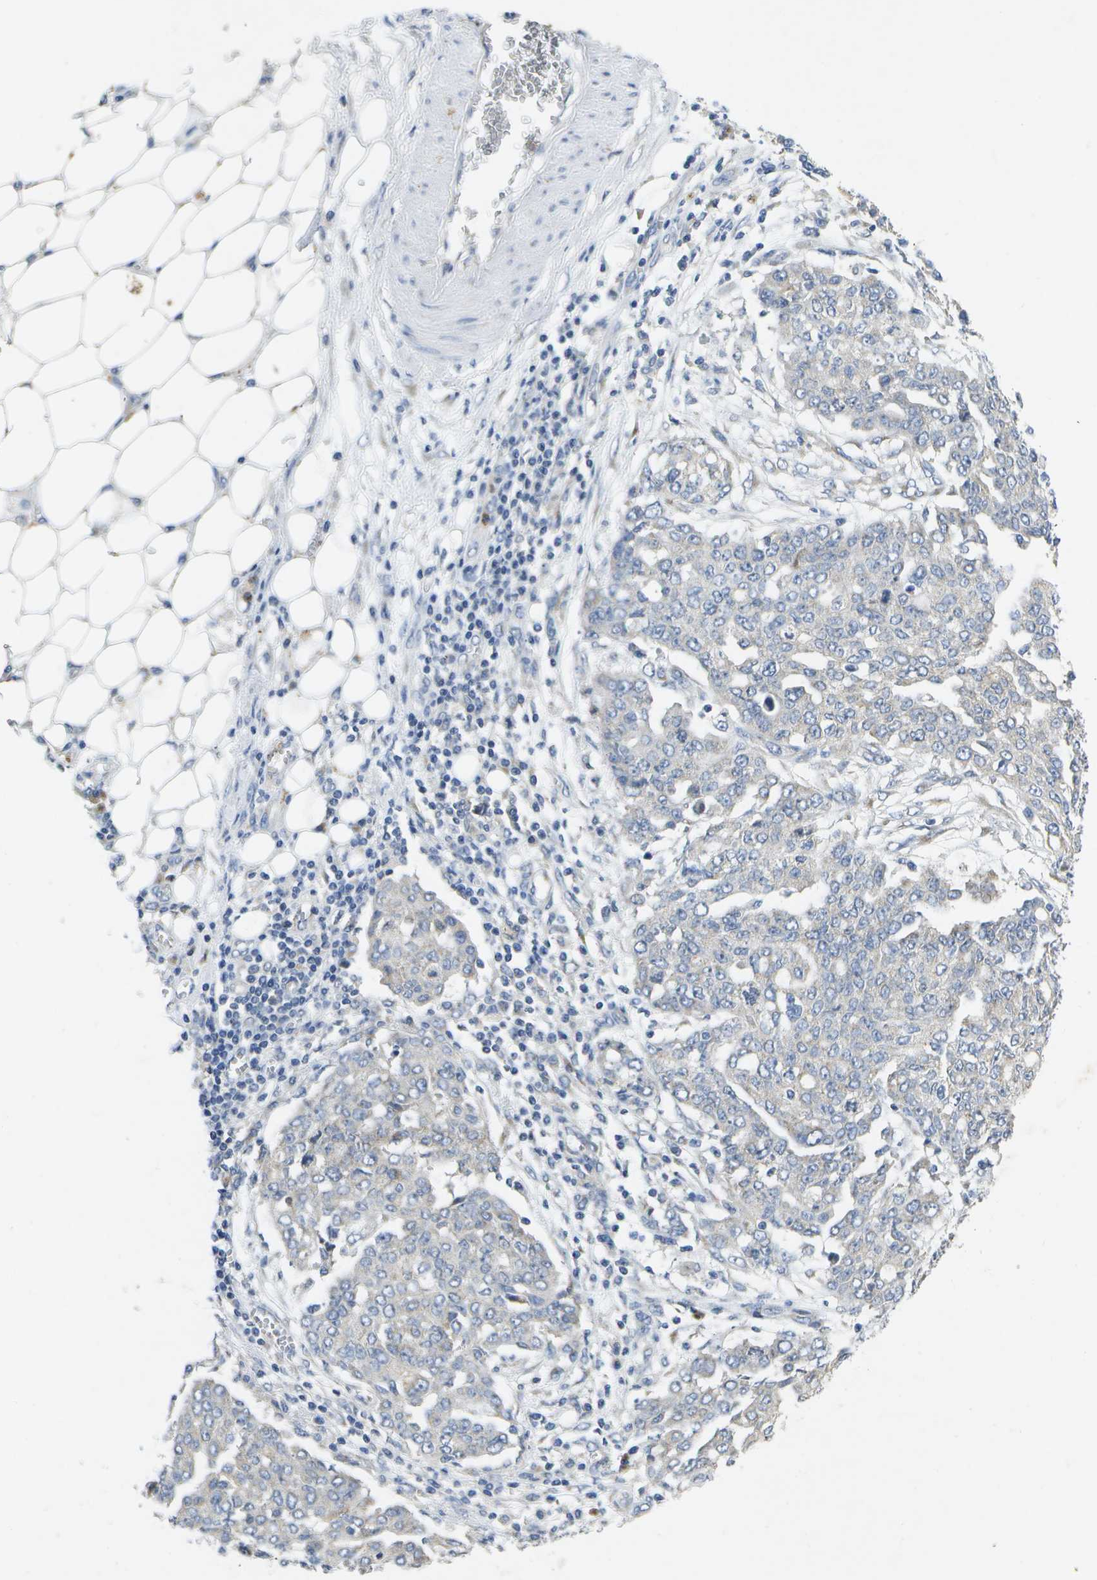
{"staining": {"intensity": "negative", "quantity": "none", "location": "none"}, "tissue": "ovarian cancer", "cell_type": "Tumor cells", "image_type": "cancer", "snomed": [{"axis": "morphology", "description": "Cystadenocarcinoma, serous, NOS"}, {"axis": "topography", "description": "Soft tissue"}, {"axis": "topography", "description": "Ovary"}], "caption": "Tumor cells show no significant protein positivity in serous cystadenocarcinoma (ovarian).", "gene": "KDELR1", "patient": {"sex": "female", "age": 57}}